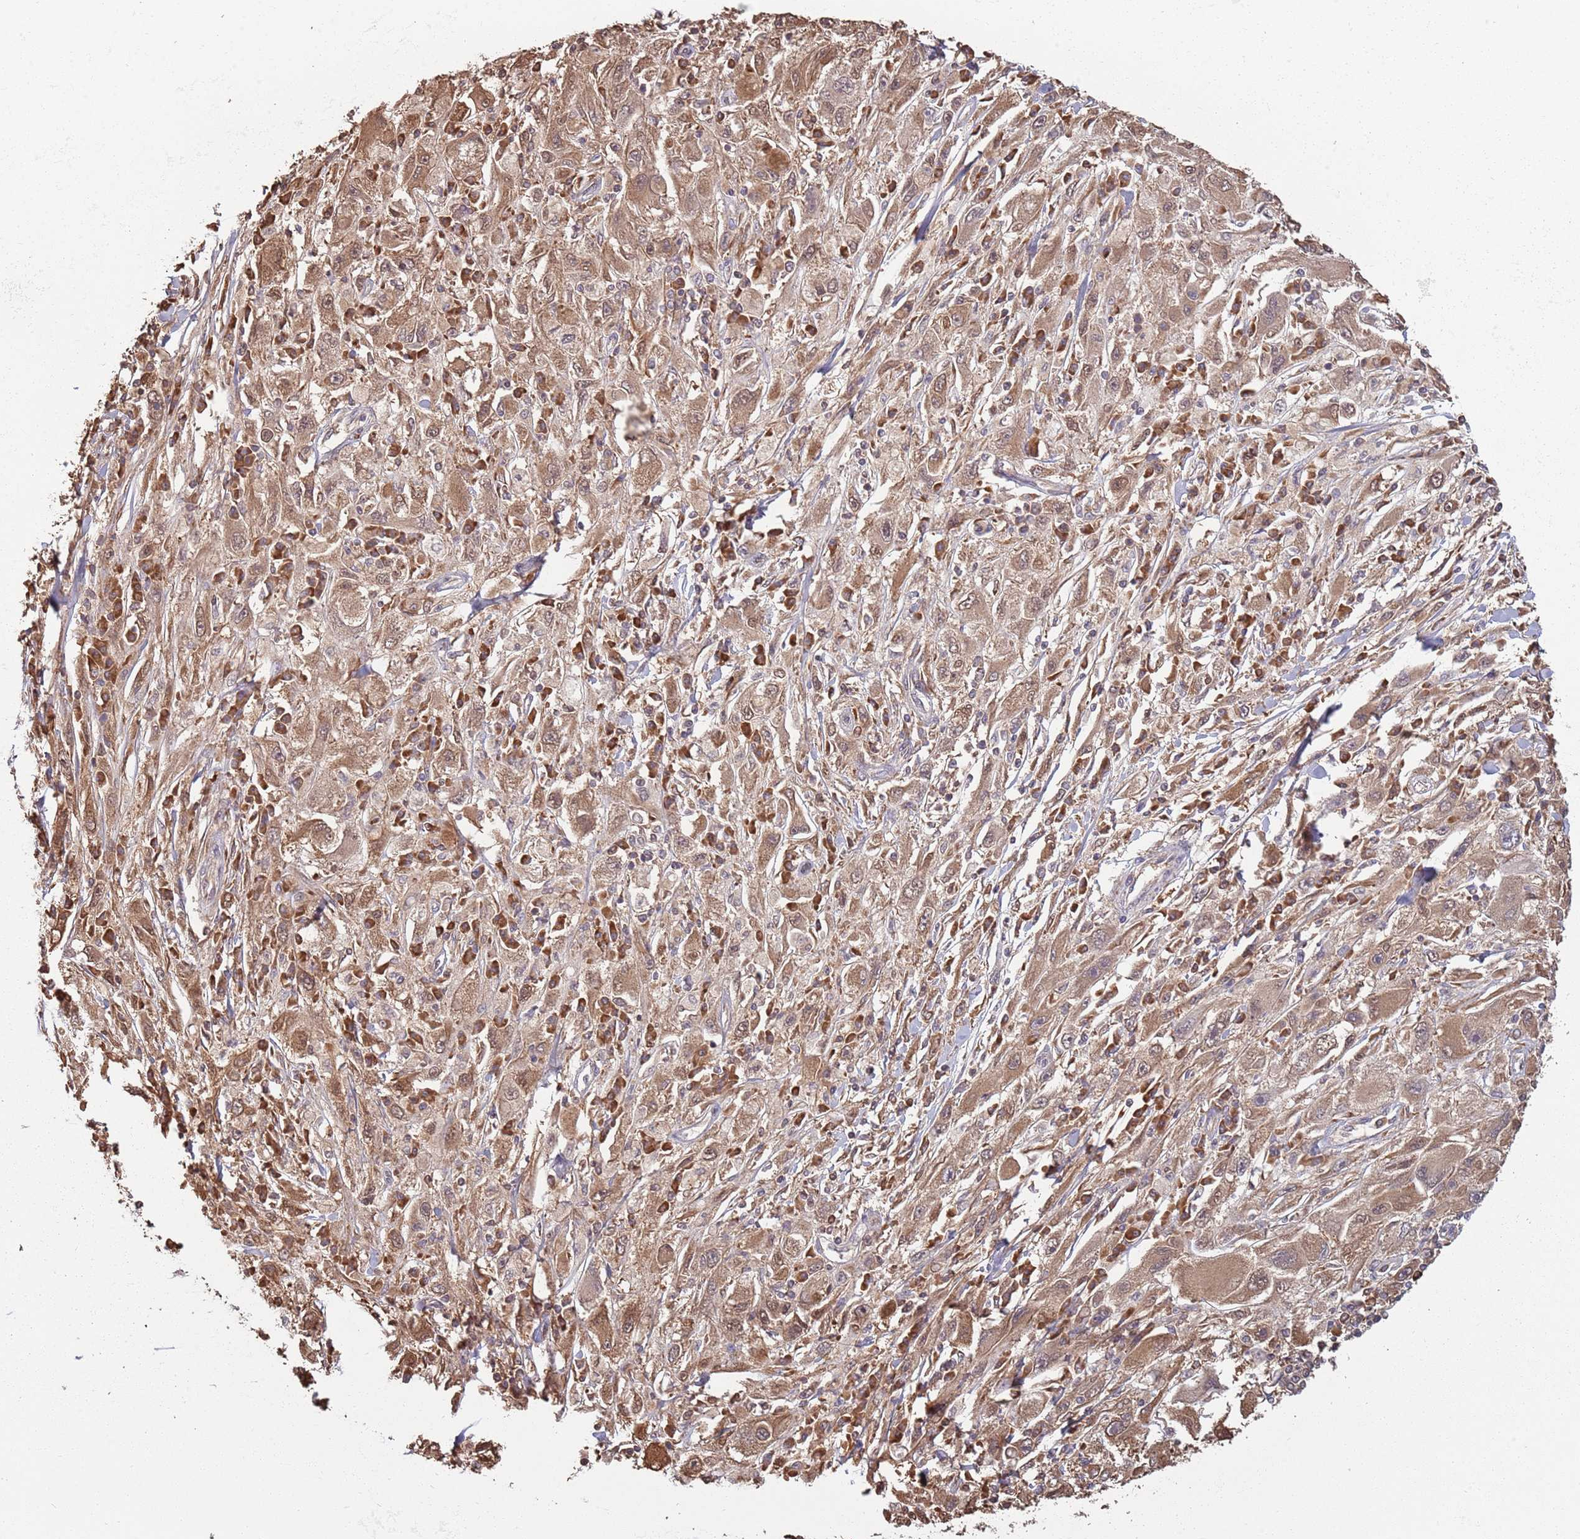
{"staining": {"intensity": "moderate", "quantity": ">75%", "location": "cytoplasmic/membranous,nuclear"}, "tissue": "melanoma", "cell_type": "Tumor cells", "image_type": "cancer", "snomed": [{"axis": "morphology", "description": "Malignant melanoma, Metastatic site"}, {"axis": "topography", "description": "Skin"}], "caption": "The immunohistochemical stain shows moderate cytoplasmic/membranous and nuclear positivity in tumor cells of melanoma tissue.", "gene": "COG4", "patient": {"sex": "male", "age": 53}}